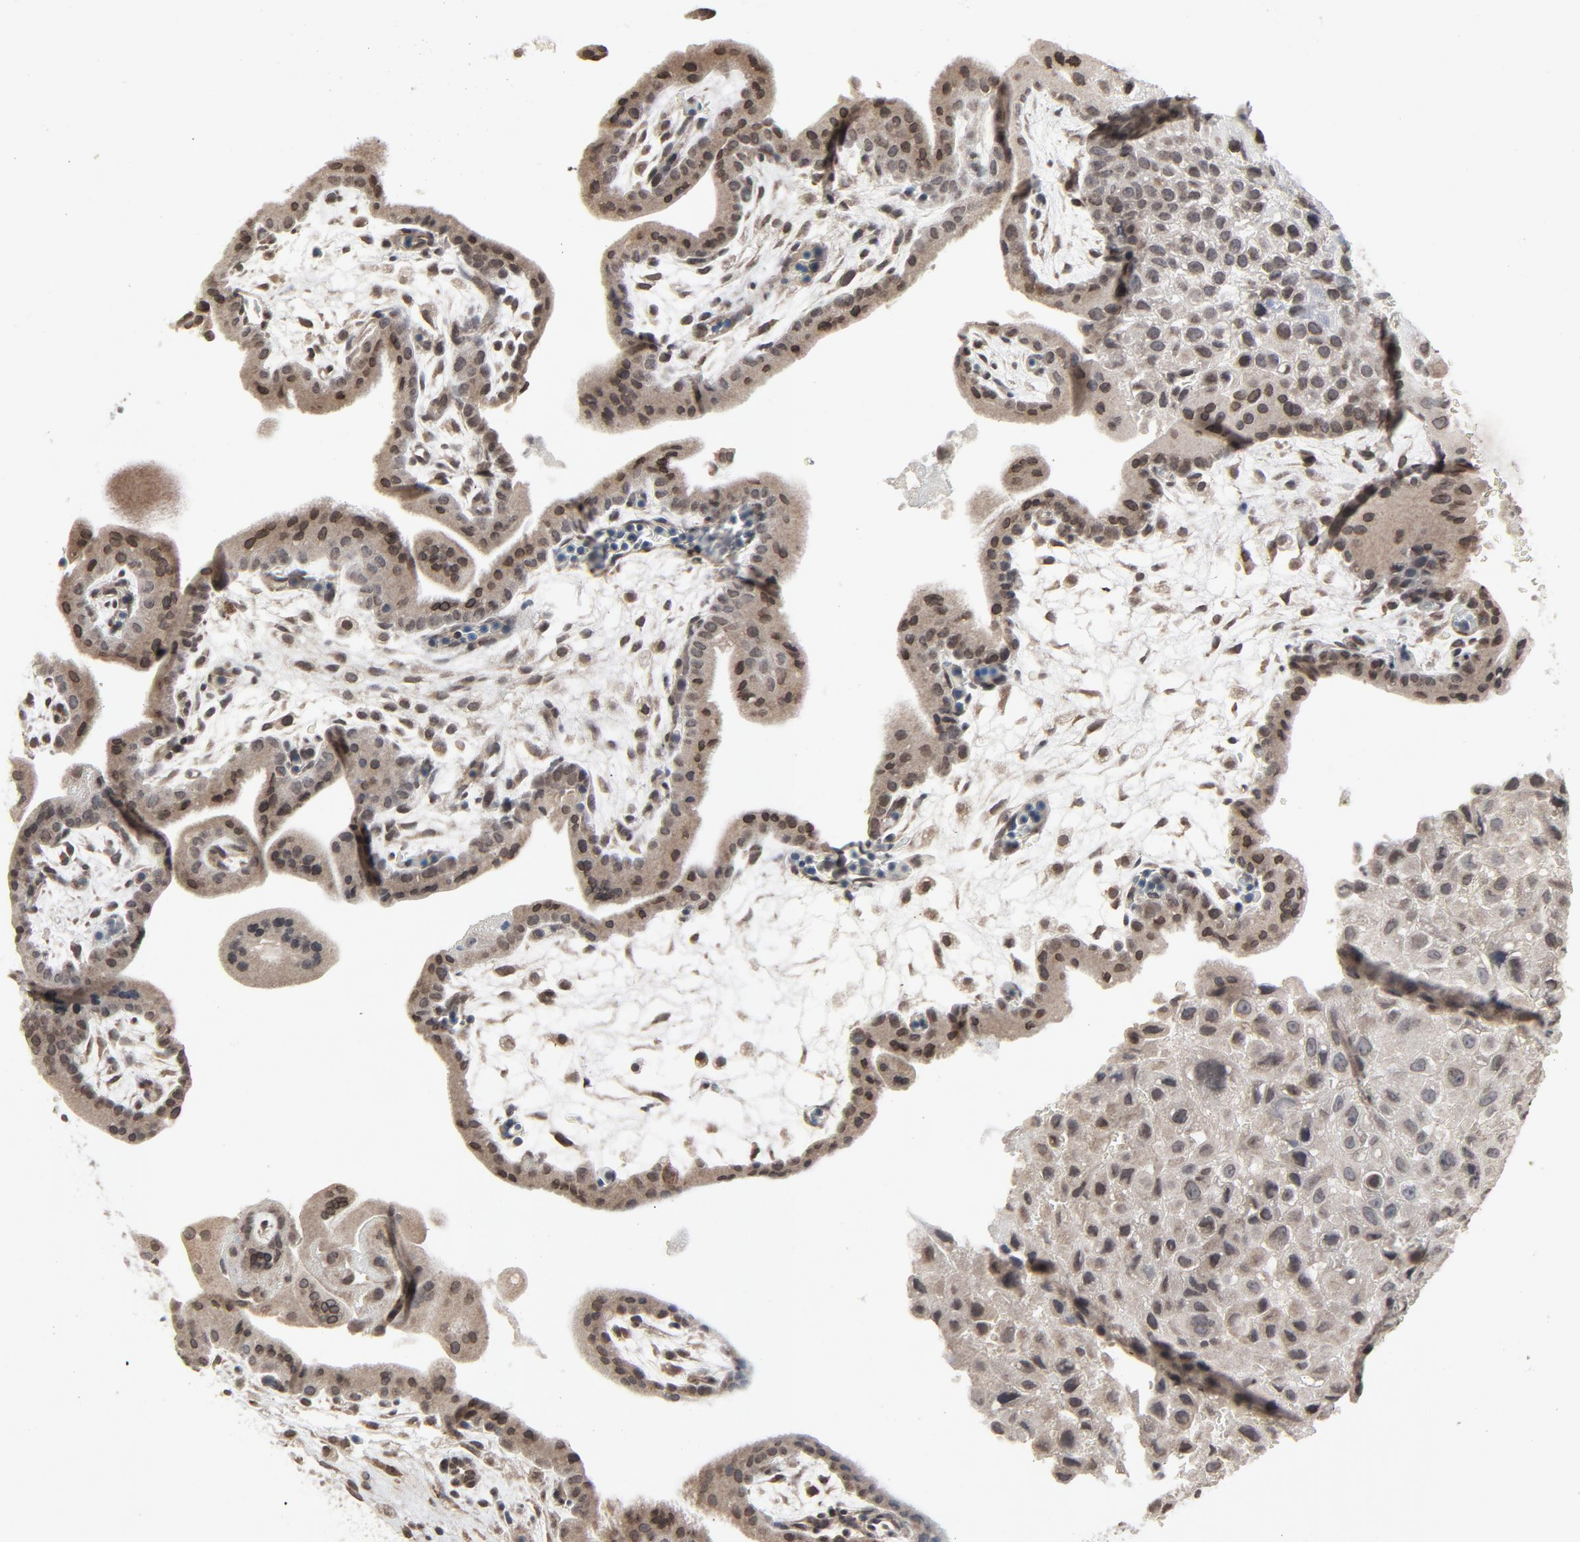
{"staining": {"intensity": "moderate", "quantity": ">75%", "location": "cytoplasmic/membranous,nuclear"}, "tissue": "placenta", "cell_type": "Decidual cells", "image_type": "normal", "snomed": [{"axis": "morphology", "description": "Normal tissue, NOS"}, {"axis": "topography", "description": "Placenta"}], "caption": "Protein staining by immunohistochemistry (IHC) shows moderate cytoplasmic/membranous,nuclear expression in approximately >75% of decidual cells in normal placenta. (DAB IHC, brown staining for protein, blue staining for nuclei).", "gene": "POM121", "patient": {"sex": "female", "age": 35}}